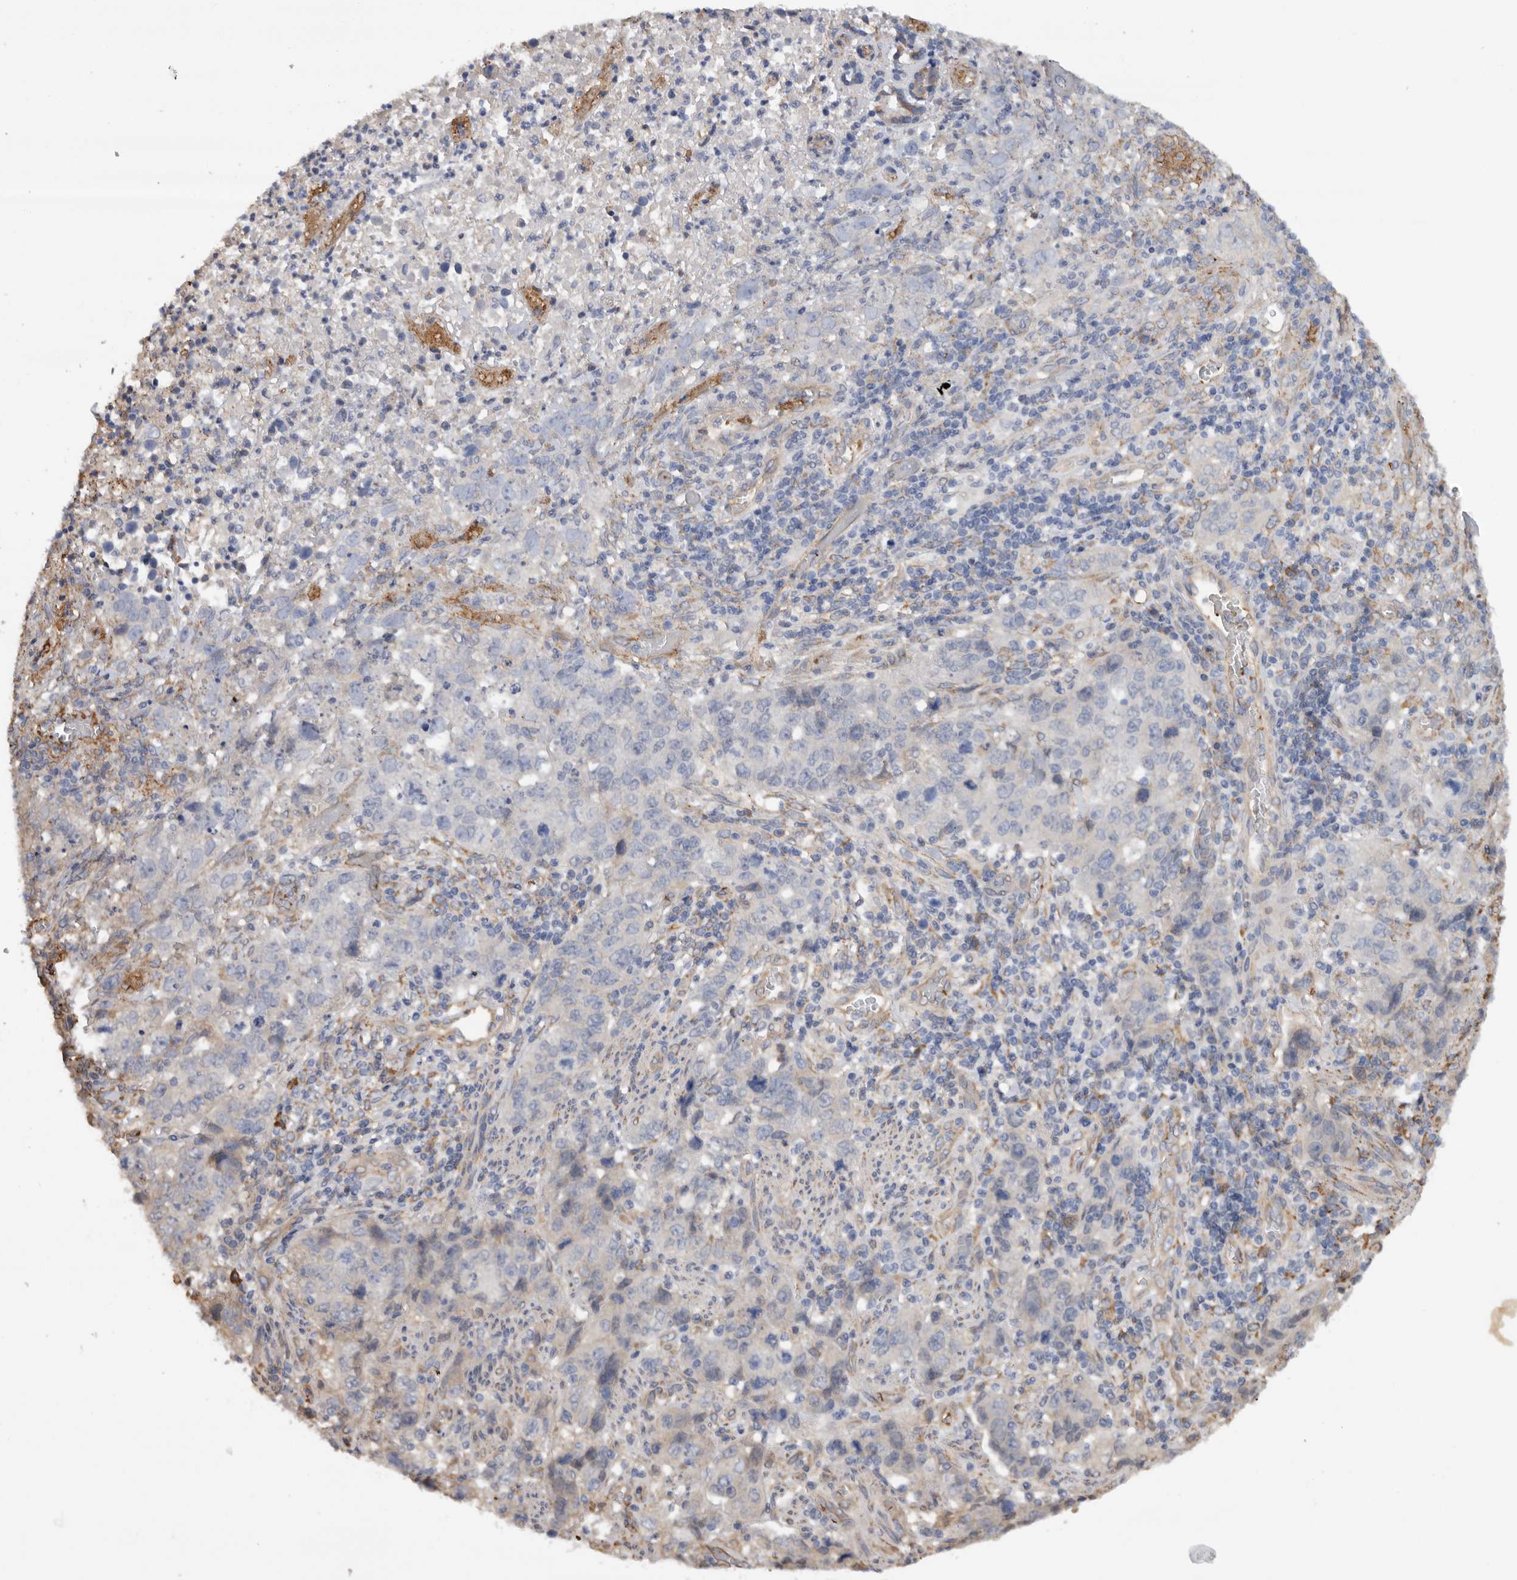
{"staining": {"intensity": "negative", "quantity": "none", "location": "none"}, "tissue": "stomach cancer", "cell_type": "Tumor cells", "image_type": "cancer", "snomed": [{"axis": "morphology", "description": "Adenocarcinoma, NOS"}, {"axis": "topography", "description": "Stomach"}], "caption": "The IHC photomicrograph has no significant staining in tumor cells of stomach cancer (adenocarcinoma) tissue. (Stains: DAB IHC with hematoxylin counter stain, Microscopy: brightfield microscopy at high magnification).", "gene": "CDC42BPB", "patient": {"sex": "male", "age": 48}}